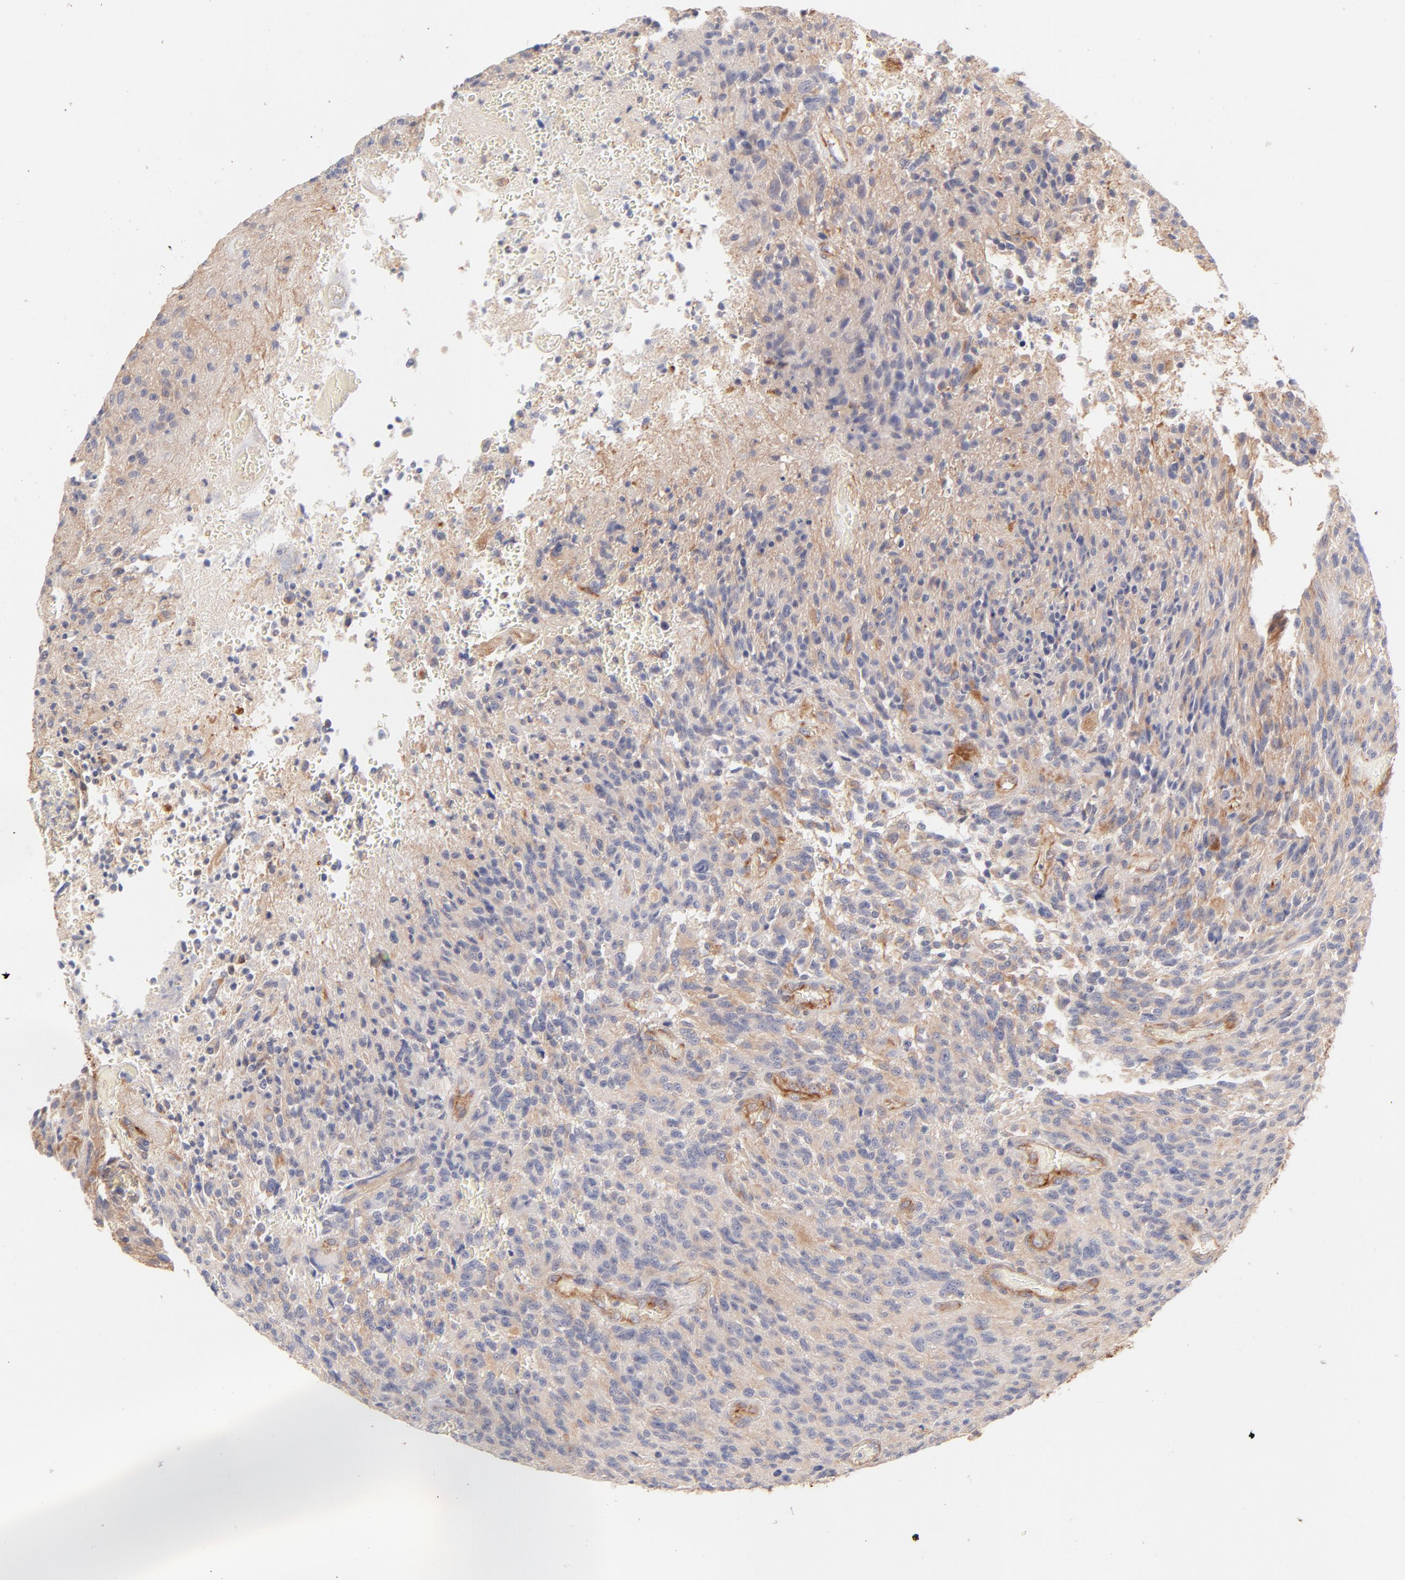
{"staining": {"intensity": "weak", "quantity": ">75%", "location": "cytoplasmic/membranous"}, "tissue": "glioma", "cell_type": "Tumor cells", "image_type": "cancer", "snomed": [{"axis": "morphology", "description": "Normal tissue, NOS"}, {"axis": "morphology", "description": "Glioma, malignant, High grade"}, {"axis": "topography", "description": "Cerebral cortex"}], "caption": "A photomicrograph showing weak cytoplasmic/membranous staining in about >75% of tumor cells in malignant glioma (high-grade), as visualized by brown immunohistochemical staining.", "gene": "LDLRAP1", "patient": {"sex": "male", "age": 56}}